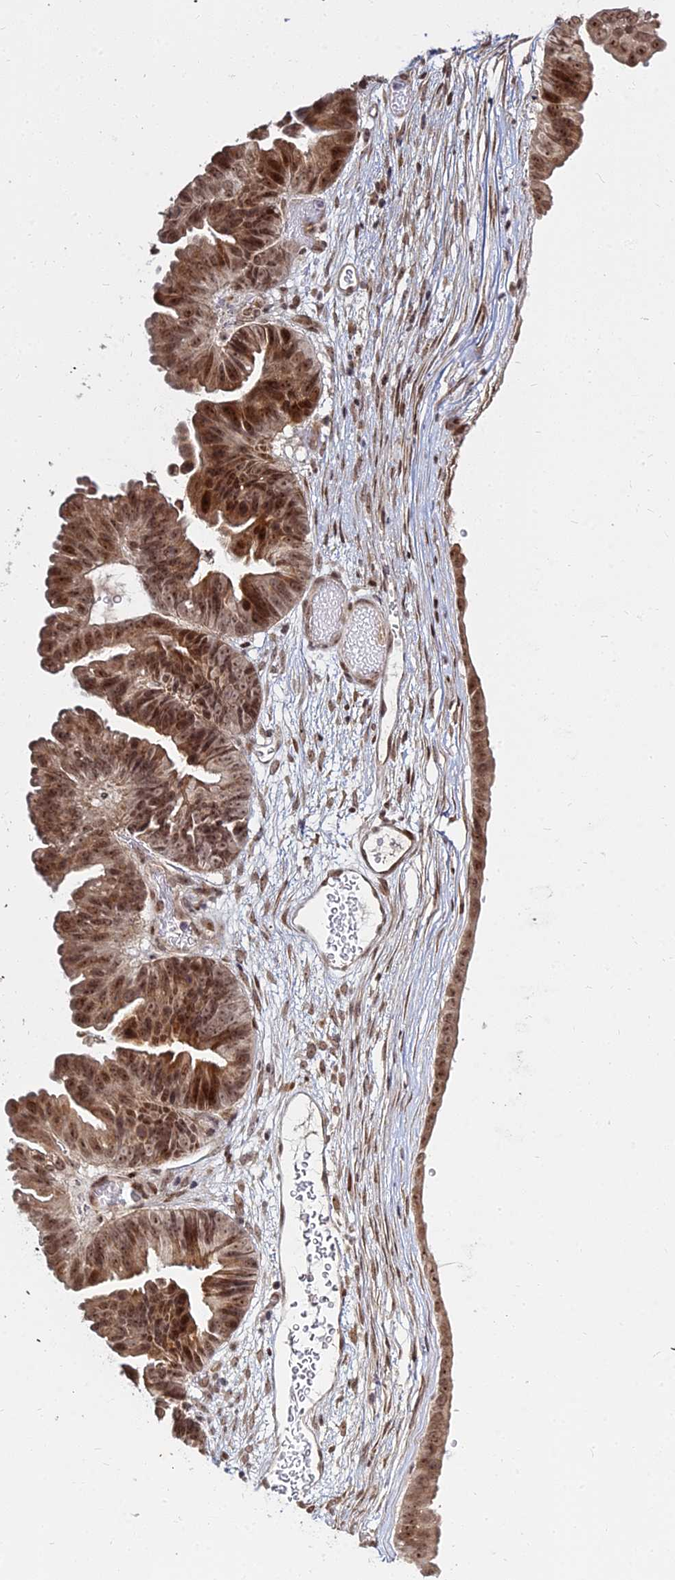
{"staining": {"intensity": "moderate", "quantity": ">75%", "location": "cytoplasmic/membranous,nuclear"}, "tissue": "ovarian cancer", "cell_type": "Tumor cells", "image_type": "cancer", "snomed": [{"axis": "morphology", "description": "Cystadenocarcinoma, mucinous, NOS"}, {"axis": "topography", "description": "Ovary"}], "caption": "Tumor cells demonstrate medium levels of moderate cytoplasmic/membranous and nuclear expression in approximately >75% of cells in human ovarian cancer (mucinous cystadenocarcinoma).", "gene": "ABCA2", "patient": {"sex": "female", "age": 61}}